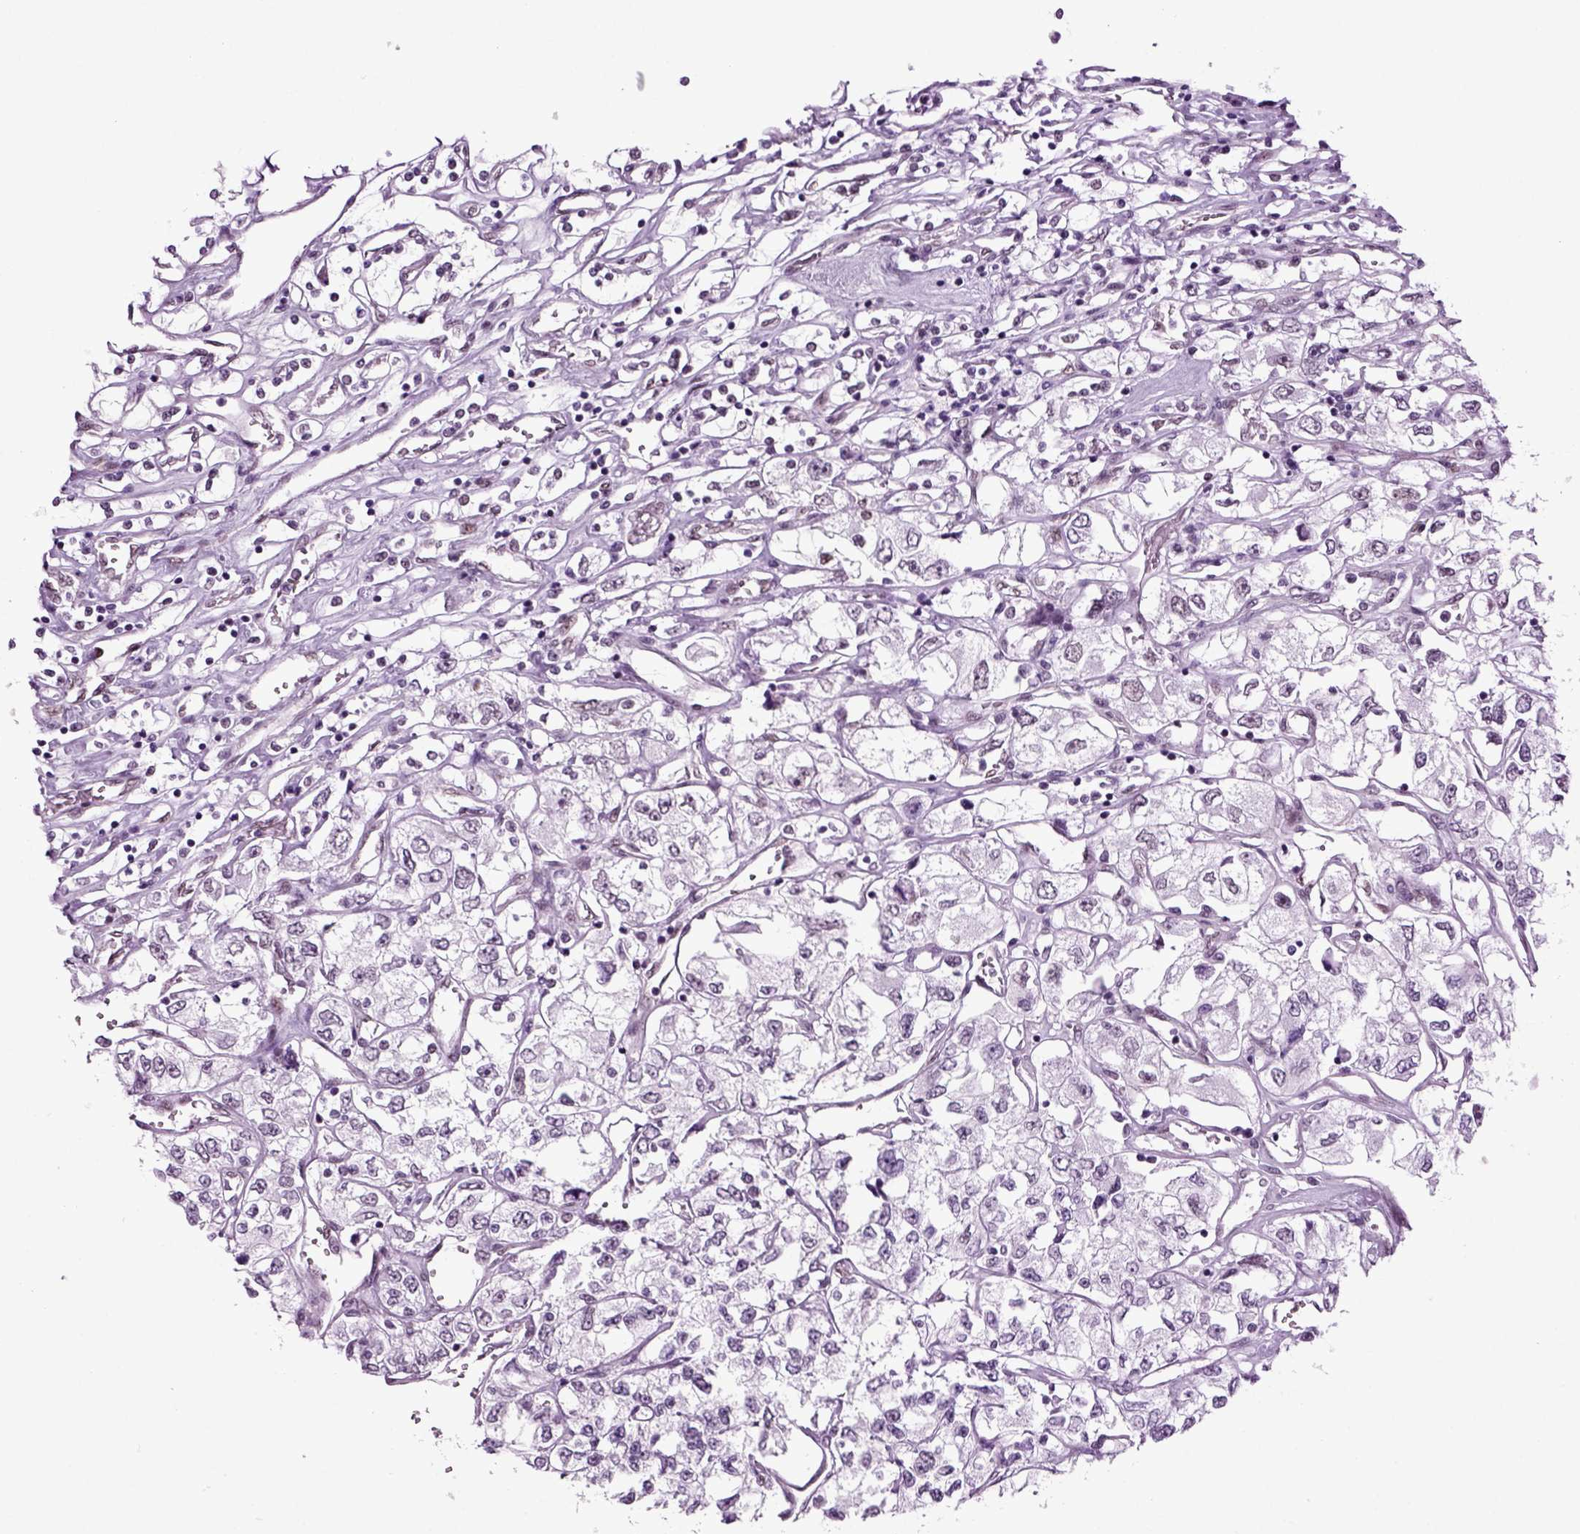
{"staining": {"intensity": "negative", "quantity": "none", "location": "none"}, "tissue": "renal cancer", "cell_type": "Tumor cells", "image_type": "cancer", "snomed": [{"axis": "morphology", "description": "Adenocarcinoma, NOS"}, {"axis": "topography", "description": "Kidney"}], "caption": "Renal cancer (adenocarcinoma) was stained to show a protein in brown. There is no significant expression in tumor cells.", "gene": "RFX3", "patient": {"sex": "female", "age": 59}}